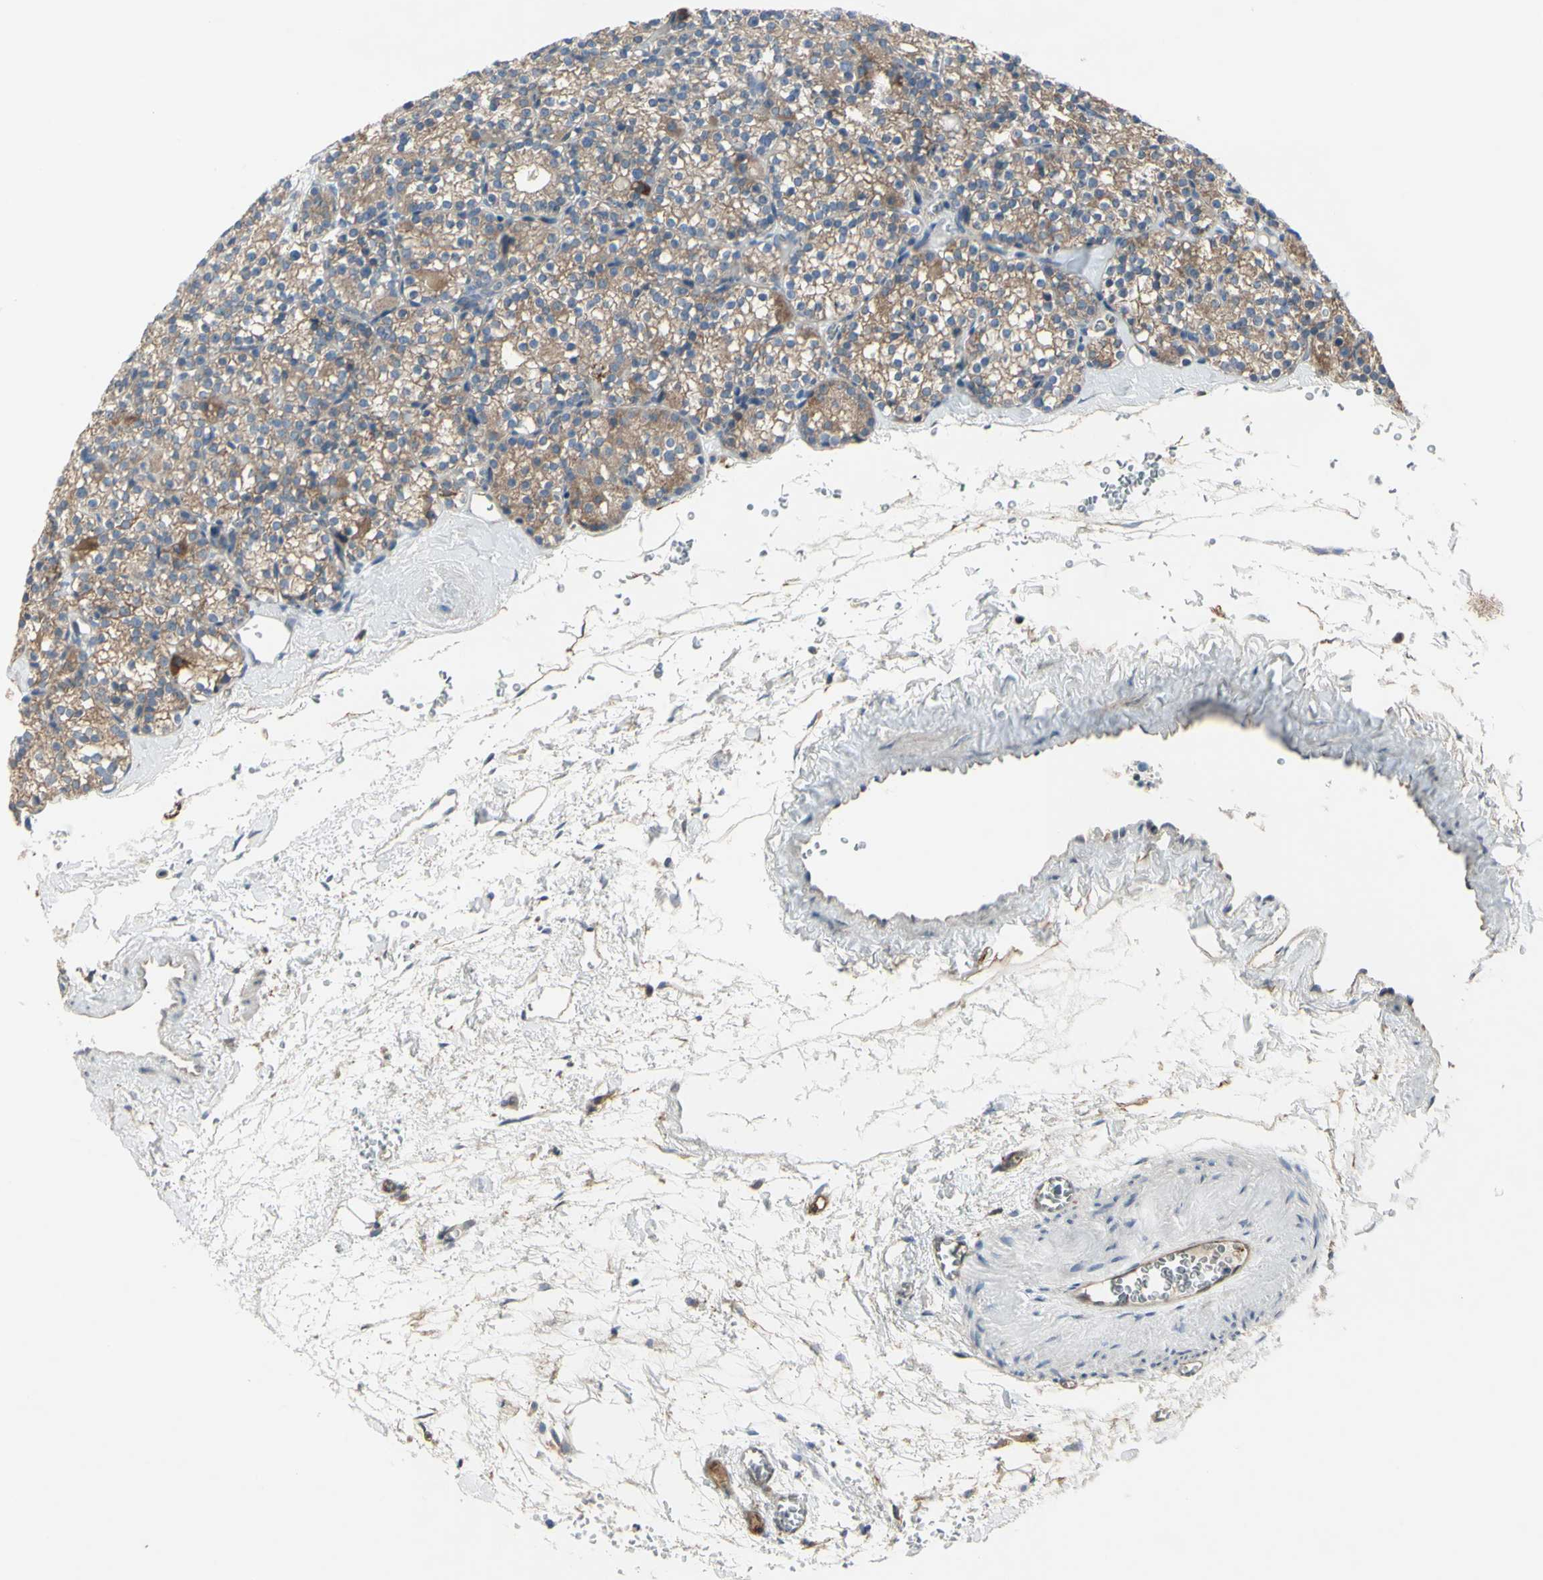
{"staining": {"intensity": "moderate", "quantity": ">75%", "location": "cytoplasmic/membranous"}, "tissue": "parathyroid gland", "cell_type": "Glandular cells", "image_type": "normal", "snomed": [{"axis": "morphology", "description": "Normal tissue, NOS"}, {"axis": "topography", "description": "Parathyroid gland"}], "caption": "Protein expression analysis of benign human parathyroid gland reveals moderate cytoplasmic/membranous expression in approximately >75% of glandular cells. (brown staining indicates protein expression, while blue staining denotes nuclei).", "gene": "IGSF9B", "patient": {"sex": "female", "age": 64}}